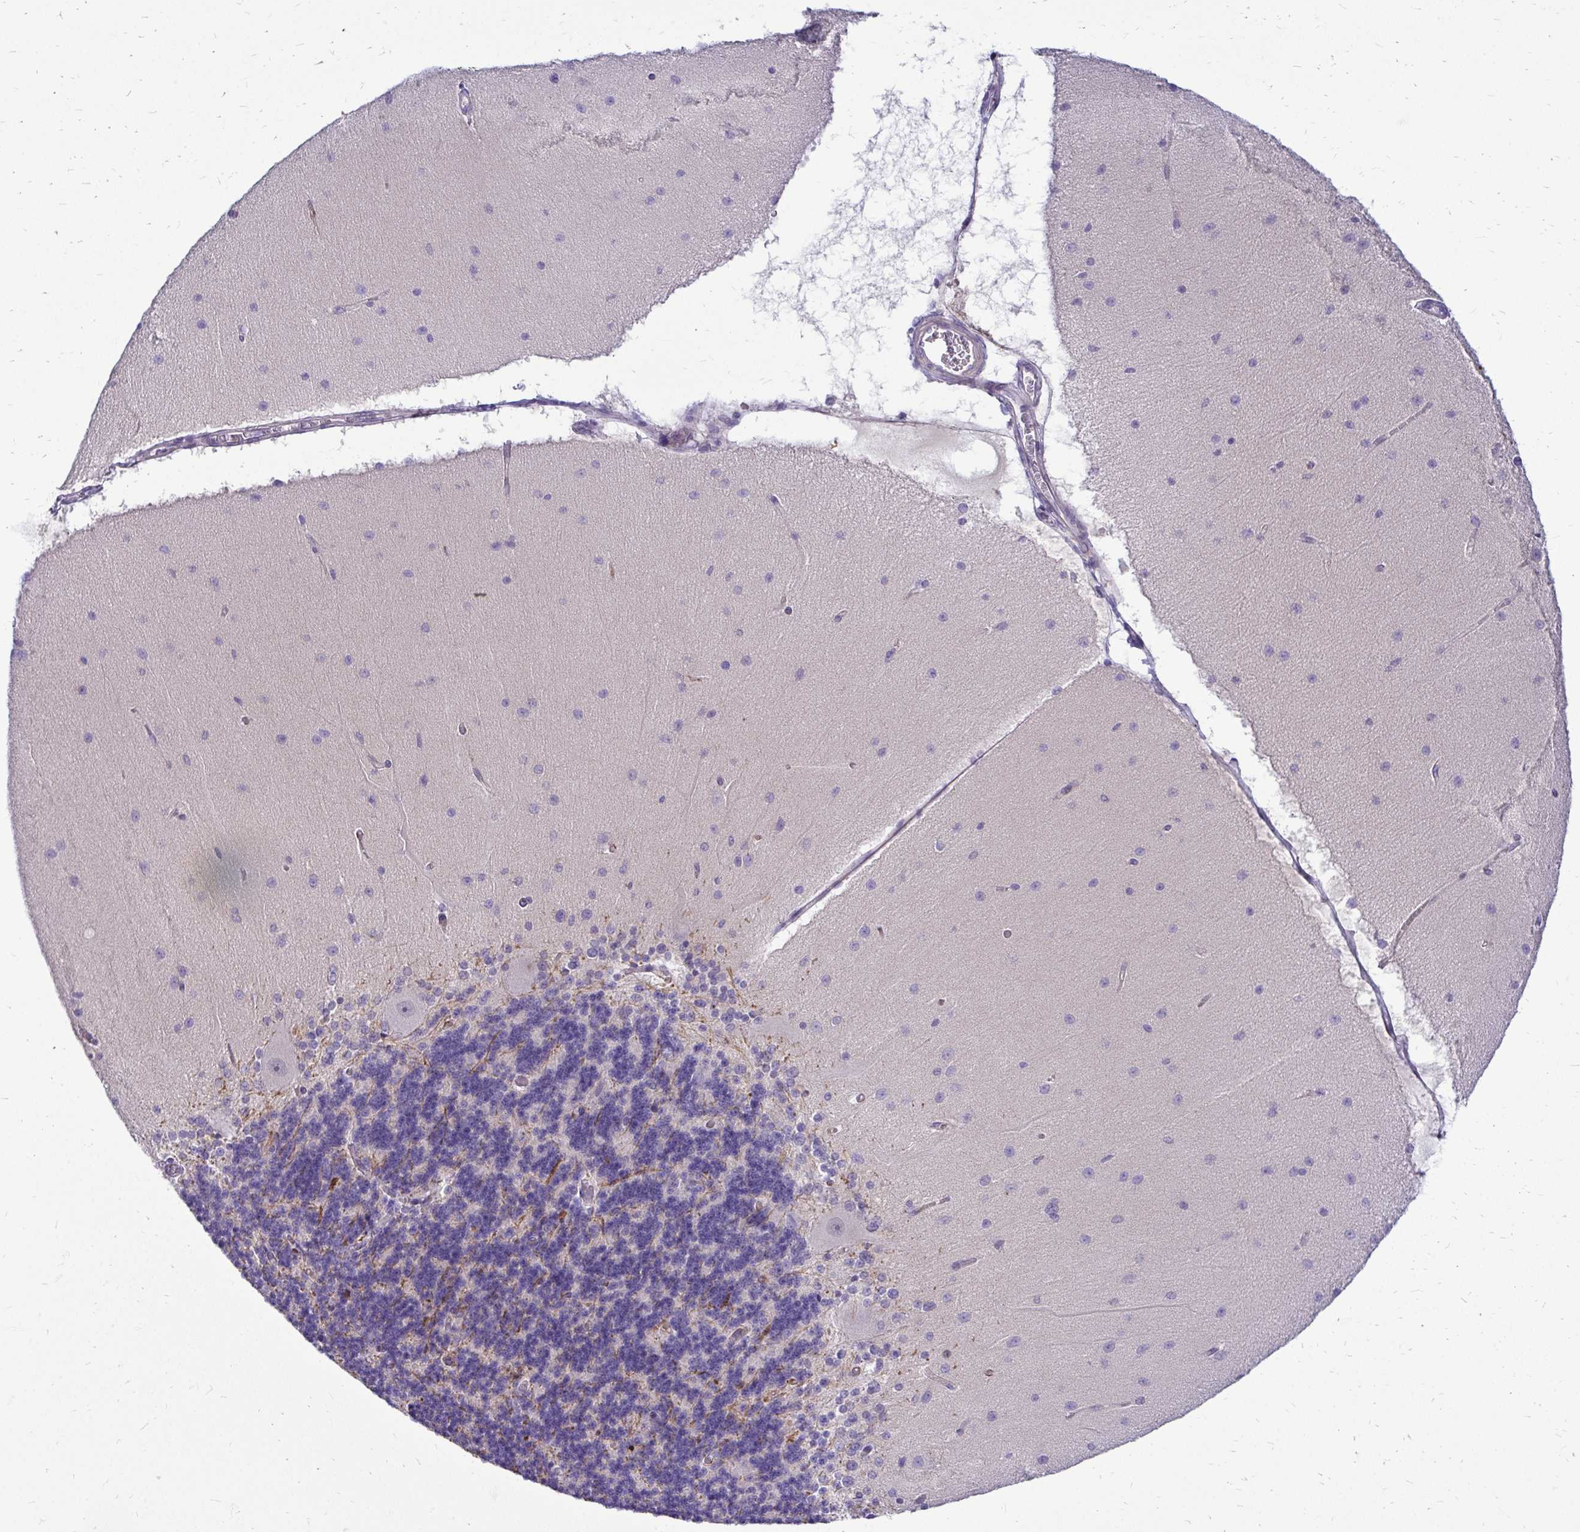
{"staining": {"intensity": "weak", "quantity": "<25%", "location": "cytoplasmic/membranous"}, "tissue": "cerebellum", "cell_type": "Cells in granular layer", "image_type": "normal", "snomed": [{"axis": "morphology", "description": "Normal tissue, NOS"}, {"axis": "topography", "description": "Cerebellum"}], "caption": "Immunohistochemistry (IHC) of unremarkable human cerebellum reveals no staining in cells in granular layer.", "gene": "ZSWIM9", "patient": {"sex": "female", "age": 54}}